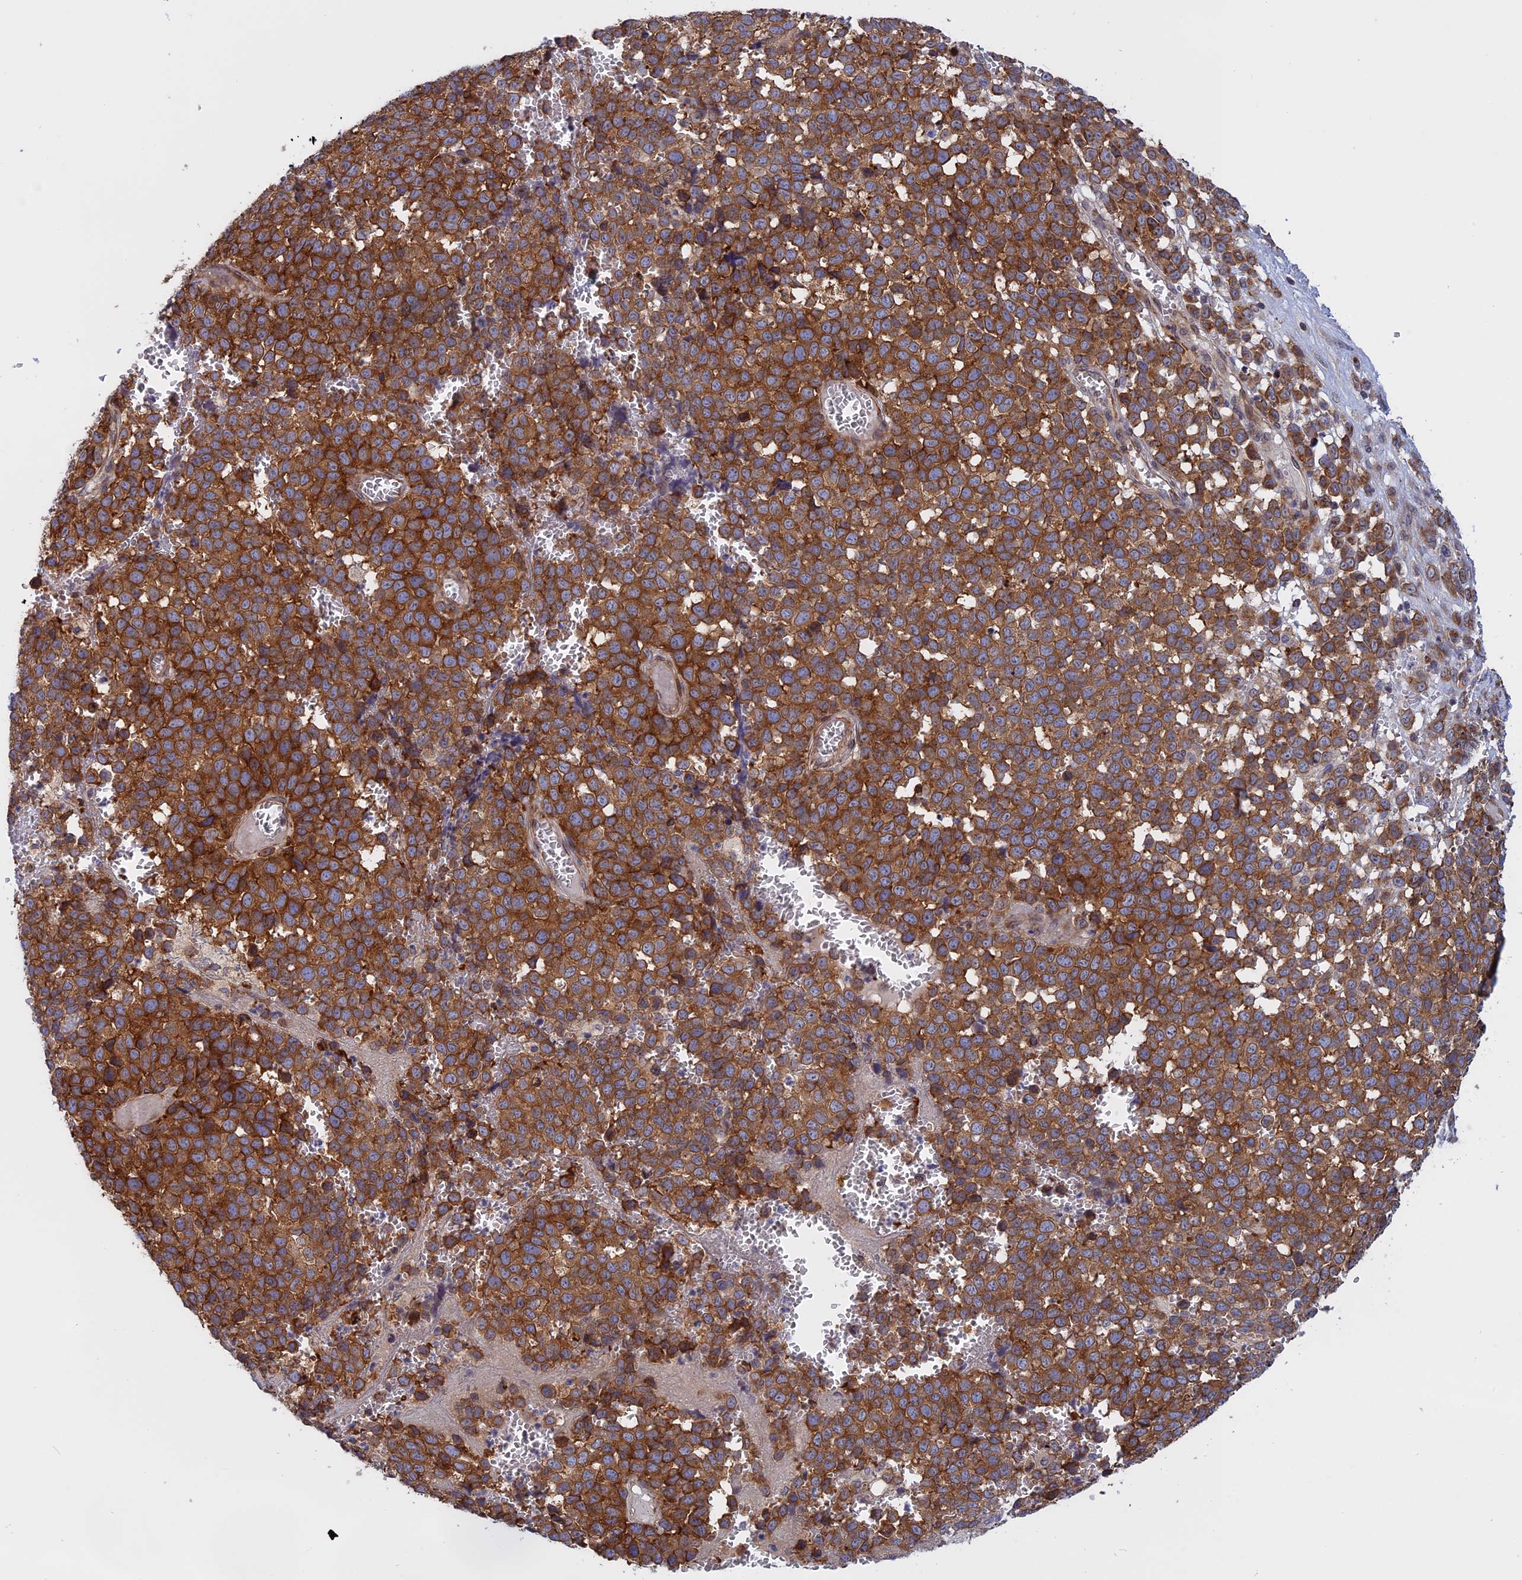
{"staining": {"intensity": "moderate", "quantity": ">75%", "location": "cytoplasmic/membranous"}, "tissue": "melanoma", "cell_type": "Tumor cells", "image_type": "cancer", "snomed": [{"axis": "morphology", "description": "Malignant melanoma, NOS"}, {"axis": "topography", "description": "Nose, NOS"}], "caption": "The micrograph displays staining of malignant melanoma, revealing moderate cytoplasmic/membranous protein staining (brown color) within tumor cells.", "gene": "NAA10", "patient": {"sex": "female", "age": 48}}